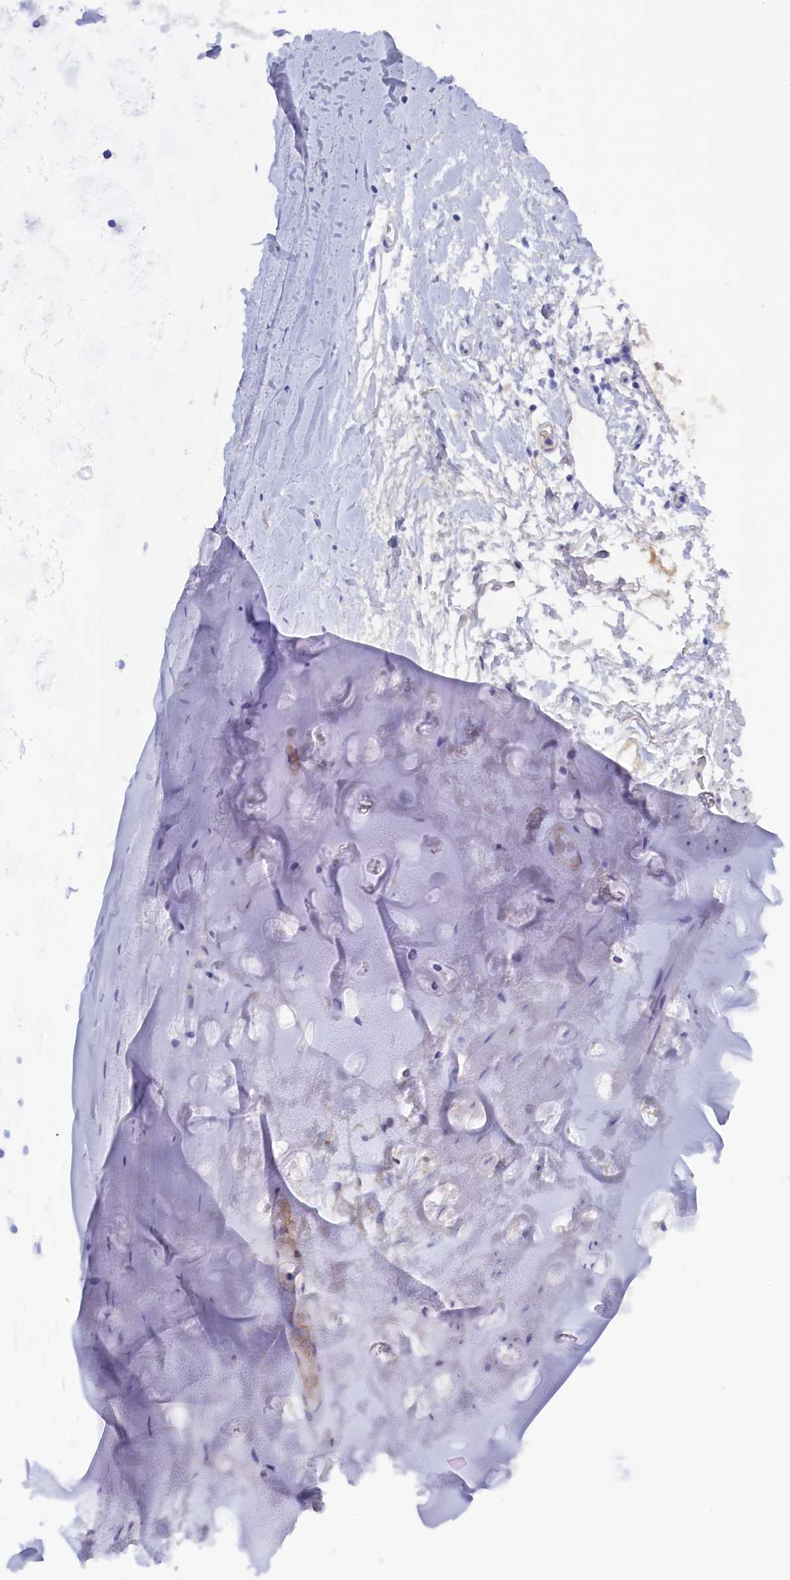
{"staining": {"intensity": "negative", "quantity": "none", "location": "none"}, "tissue": "adipose tissue", "cell_type": "Adipocytes", "image_type": "normal", "snomed": [{"axis": "morphology", "description": "Normal tissue, NOS"}, {"axis": "topography", "description": "Lymph node"}, {"axis": "topography", "description": "Bronchus"}], "caption": "This is an immunohistochemistry (IHC) histopathology image of normal human adipose tissue. There is no expression in adipocytes.", "gene": "PROK2", "patient": {"sex": "male", "age": 63}}